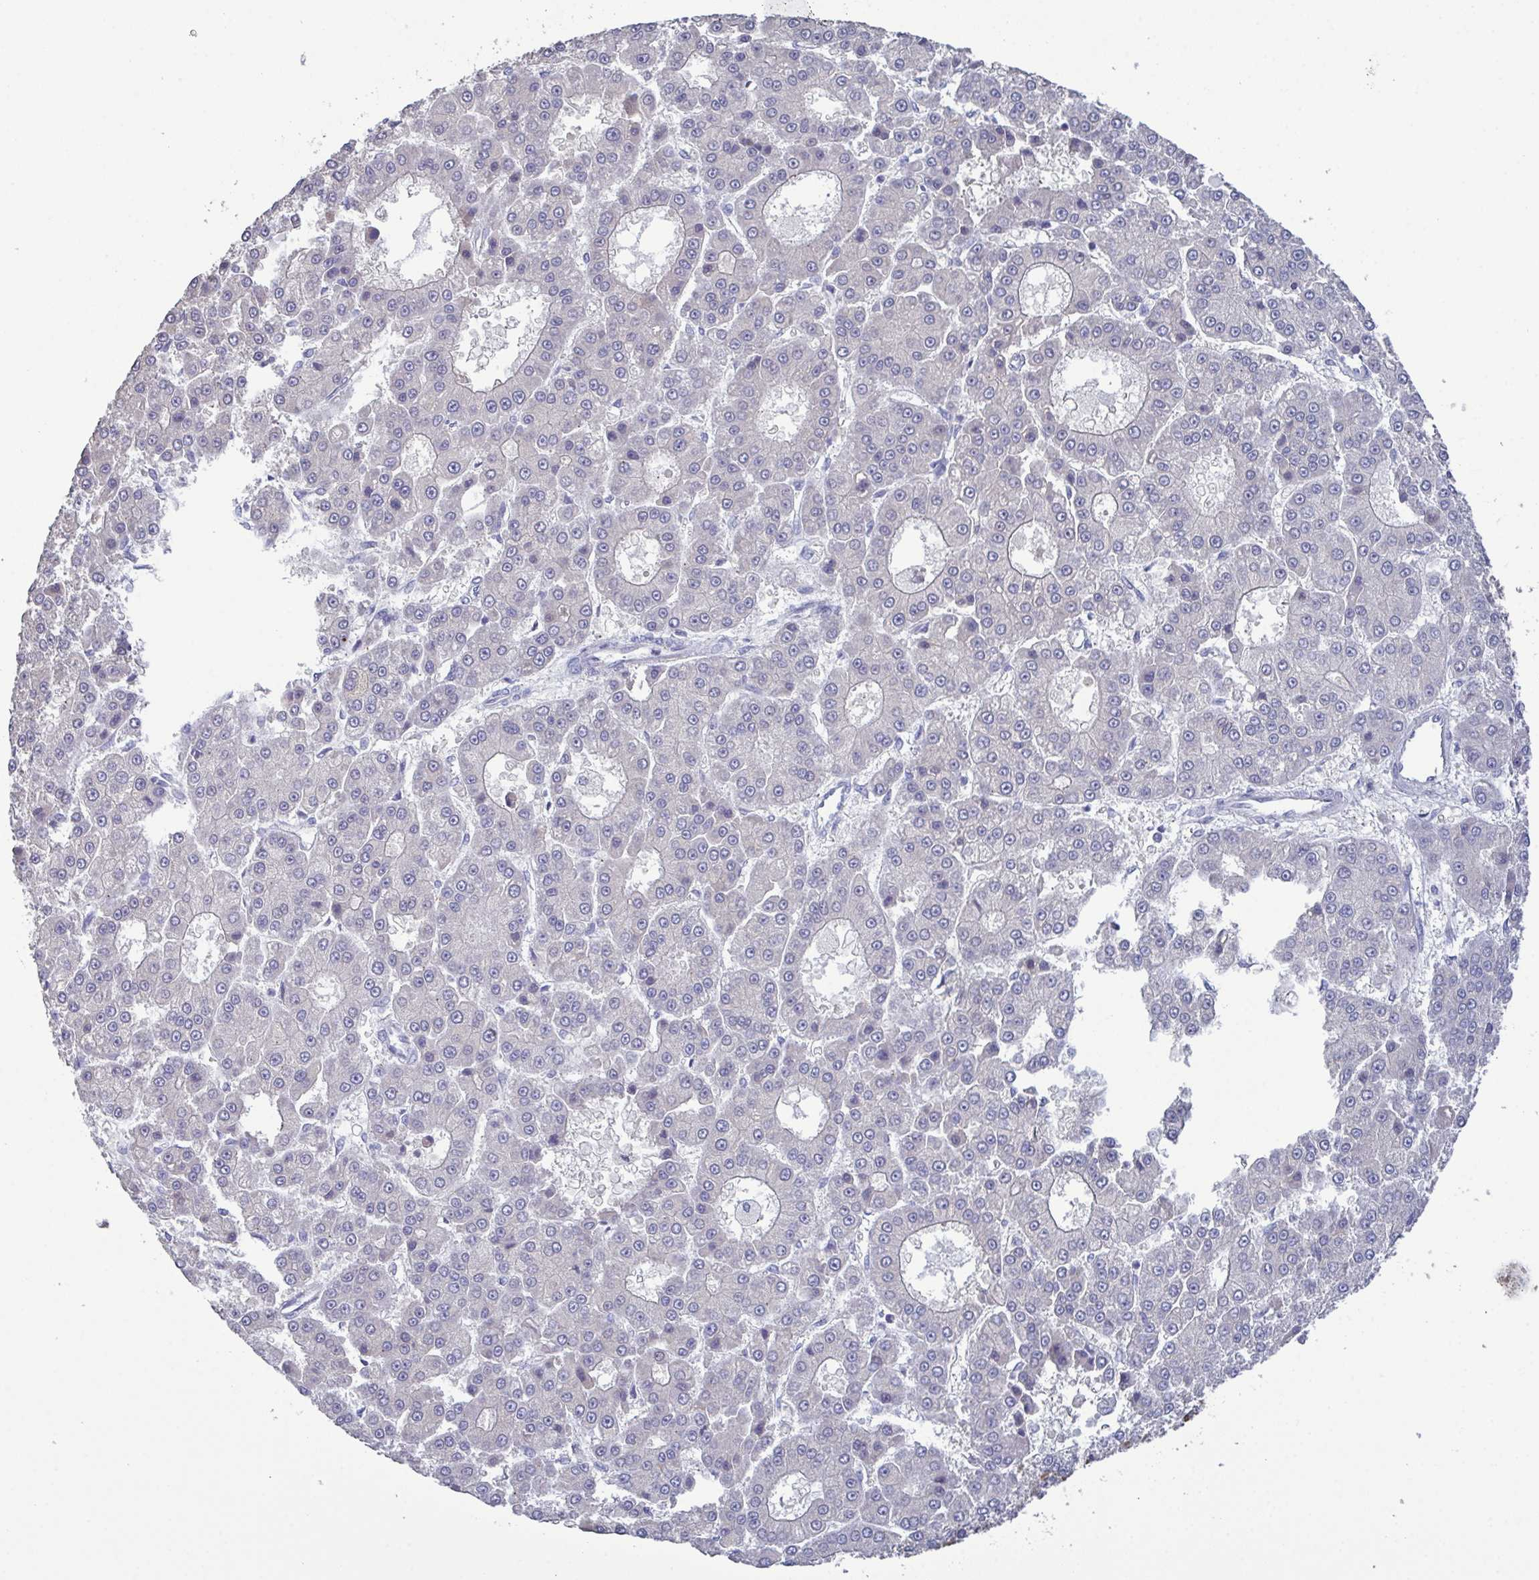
{"staining": {"intensity": "negative", "quantity": "none", "location": "none"}, "tissue": "liver cancer", "cell_type": "Tumor cells", "image_type": "cancer", "snomed": [{"axis": "morphology", "description": "Carcinoma, Hepatocellular, NOS"}, {"axis": "topography", "description": "Liver"}], "caption": "Liver cancer was stained to show a protein in brown. There is no significant staining in tumor cells.", "gene": "GLDC", "patient": {"sex": "male", "age": 70}}